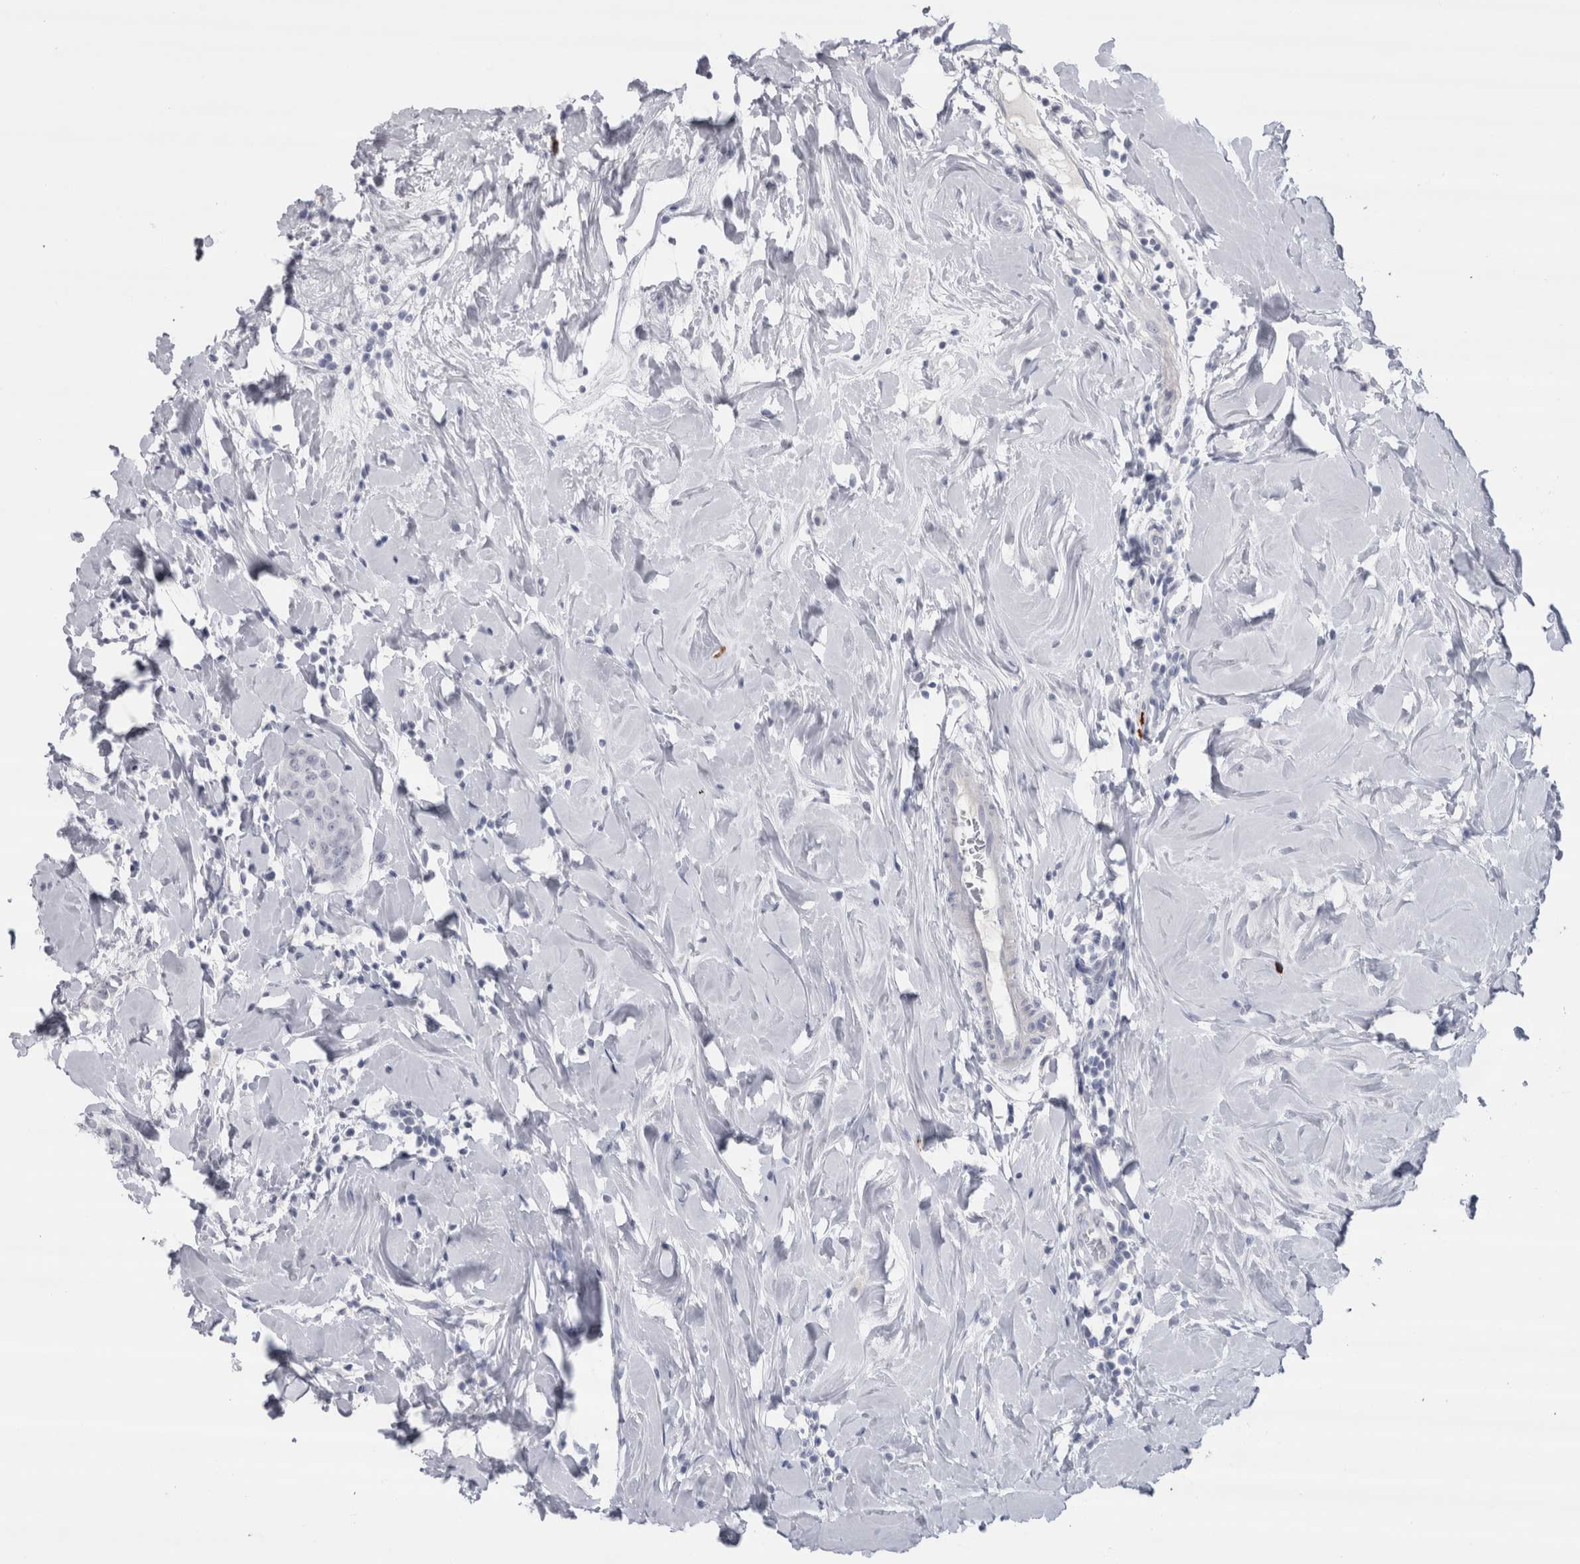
{"staining": {"intensity": "negative", "quantity": "none", "location": "none"}, "tissue": "breast cancer", "cell_type": "Tumor cells", "image_type": "cancer", "snomed": [{"axis": "morphology", "description": "Normal tissue, NOS"}, {"axis": "morphology", "description": "Duct carcinoma"}, {"axis": "topography", "description": "Breast"}], "caption": "This is a micrograph of immunohistochemistry (IHC) staining of breast cancer, which shows no staining in tumor cells.", "gene": "CDH17", "patient": {"sex": "female", "age": 40}}